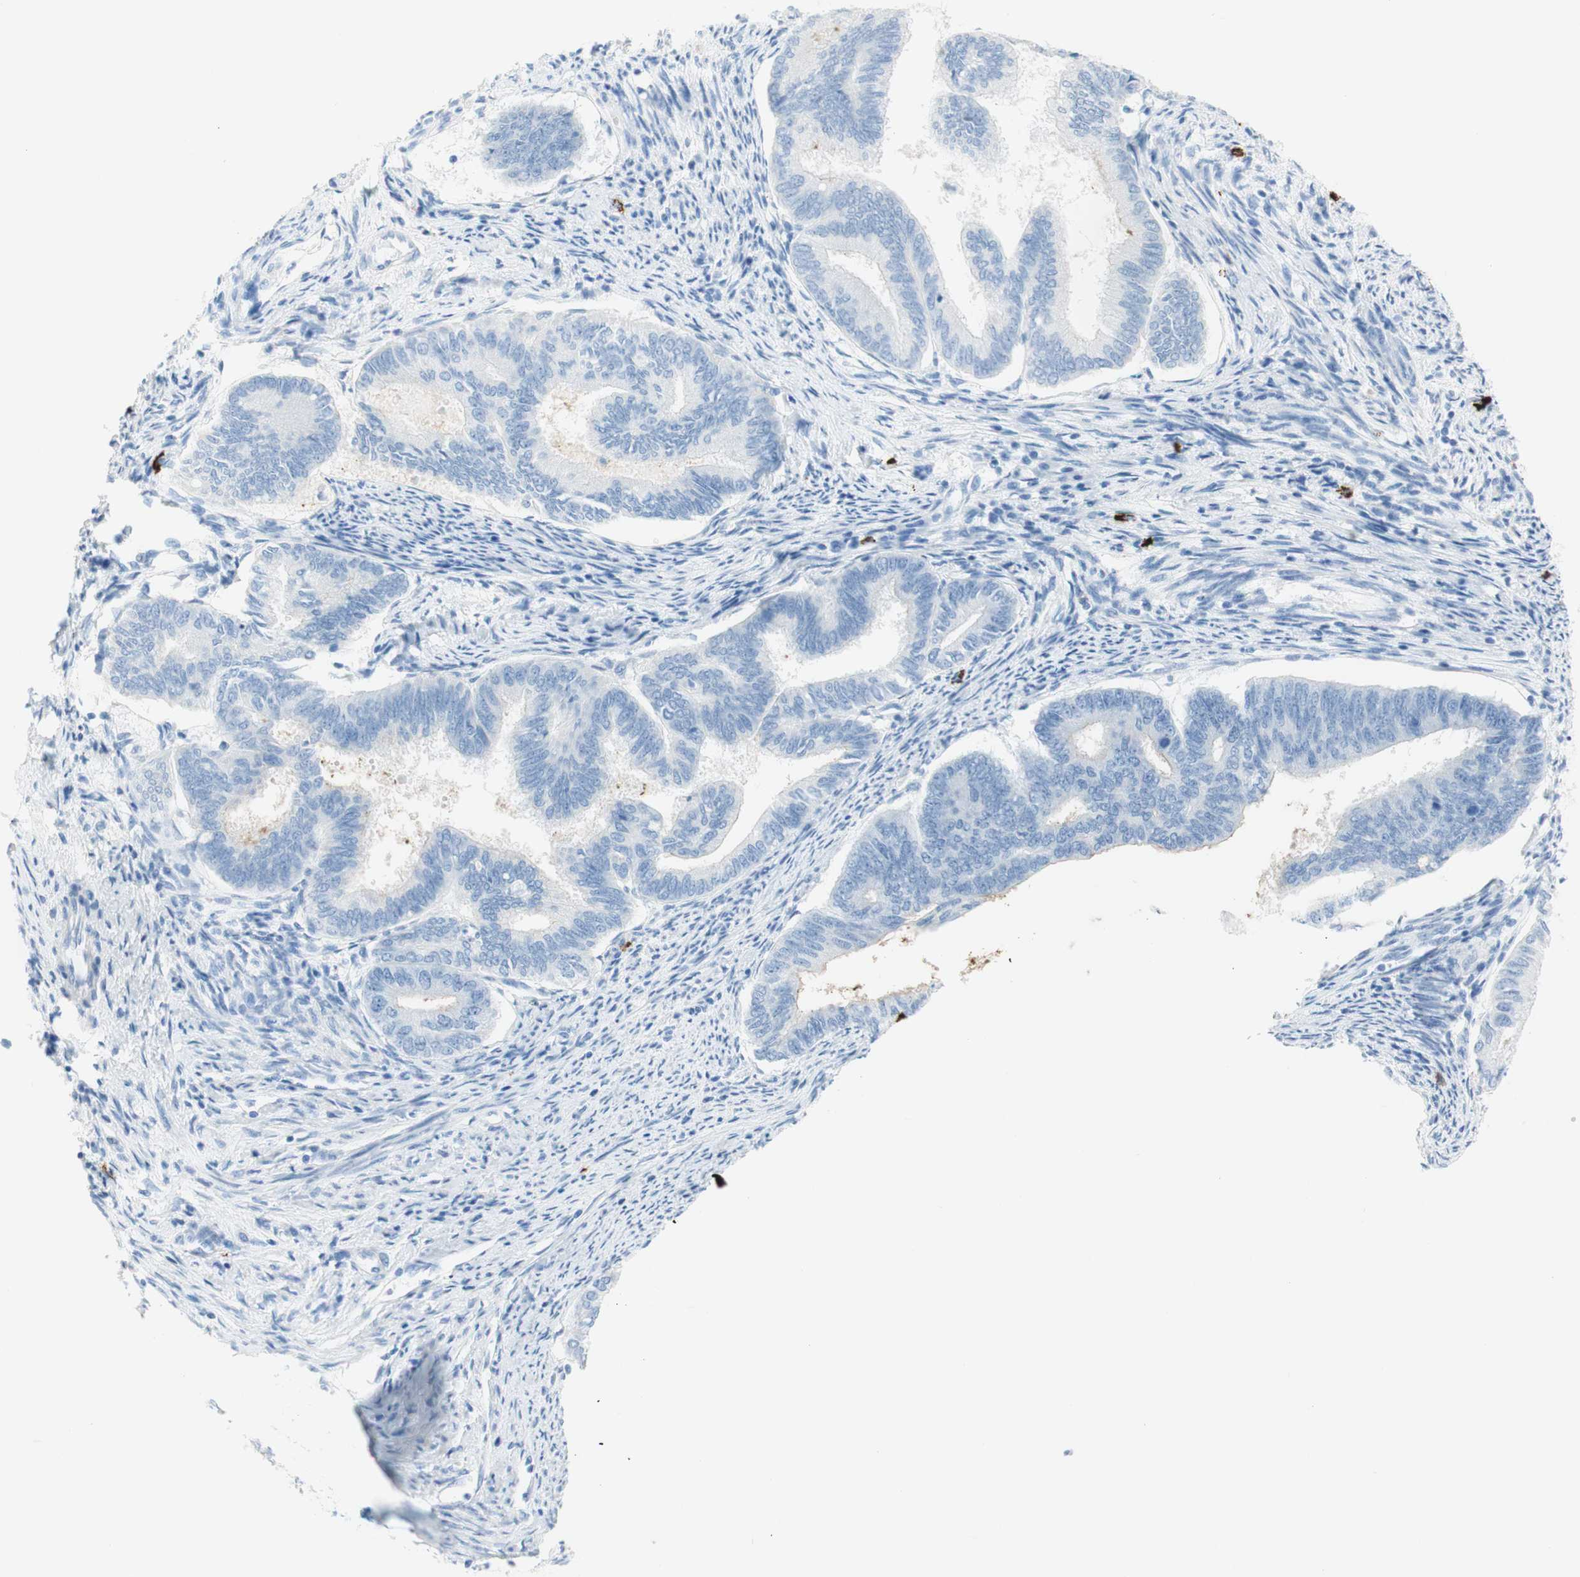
{"staining": {"intensity": "negative", "quantity": "none", "location": "none"}, "tissue": "endometrial cancer", "cell_type": "Tumor cells", "image_type": "cancer", "snomed": [{"axis": "morphology", "description": "Adenocarcinoma, NOS"}, {"axis": "topography", "description": "Endometrium"}], "caption": "The histopathology image shows no significant positivity in tumor cells of endometrial adenocarcinoma. Nuclei are stained in blue.", "gene": "CEACAM1", "patient": {"sex": "female", "age": 86}}